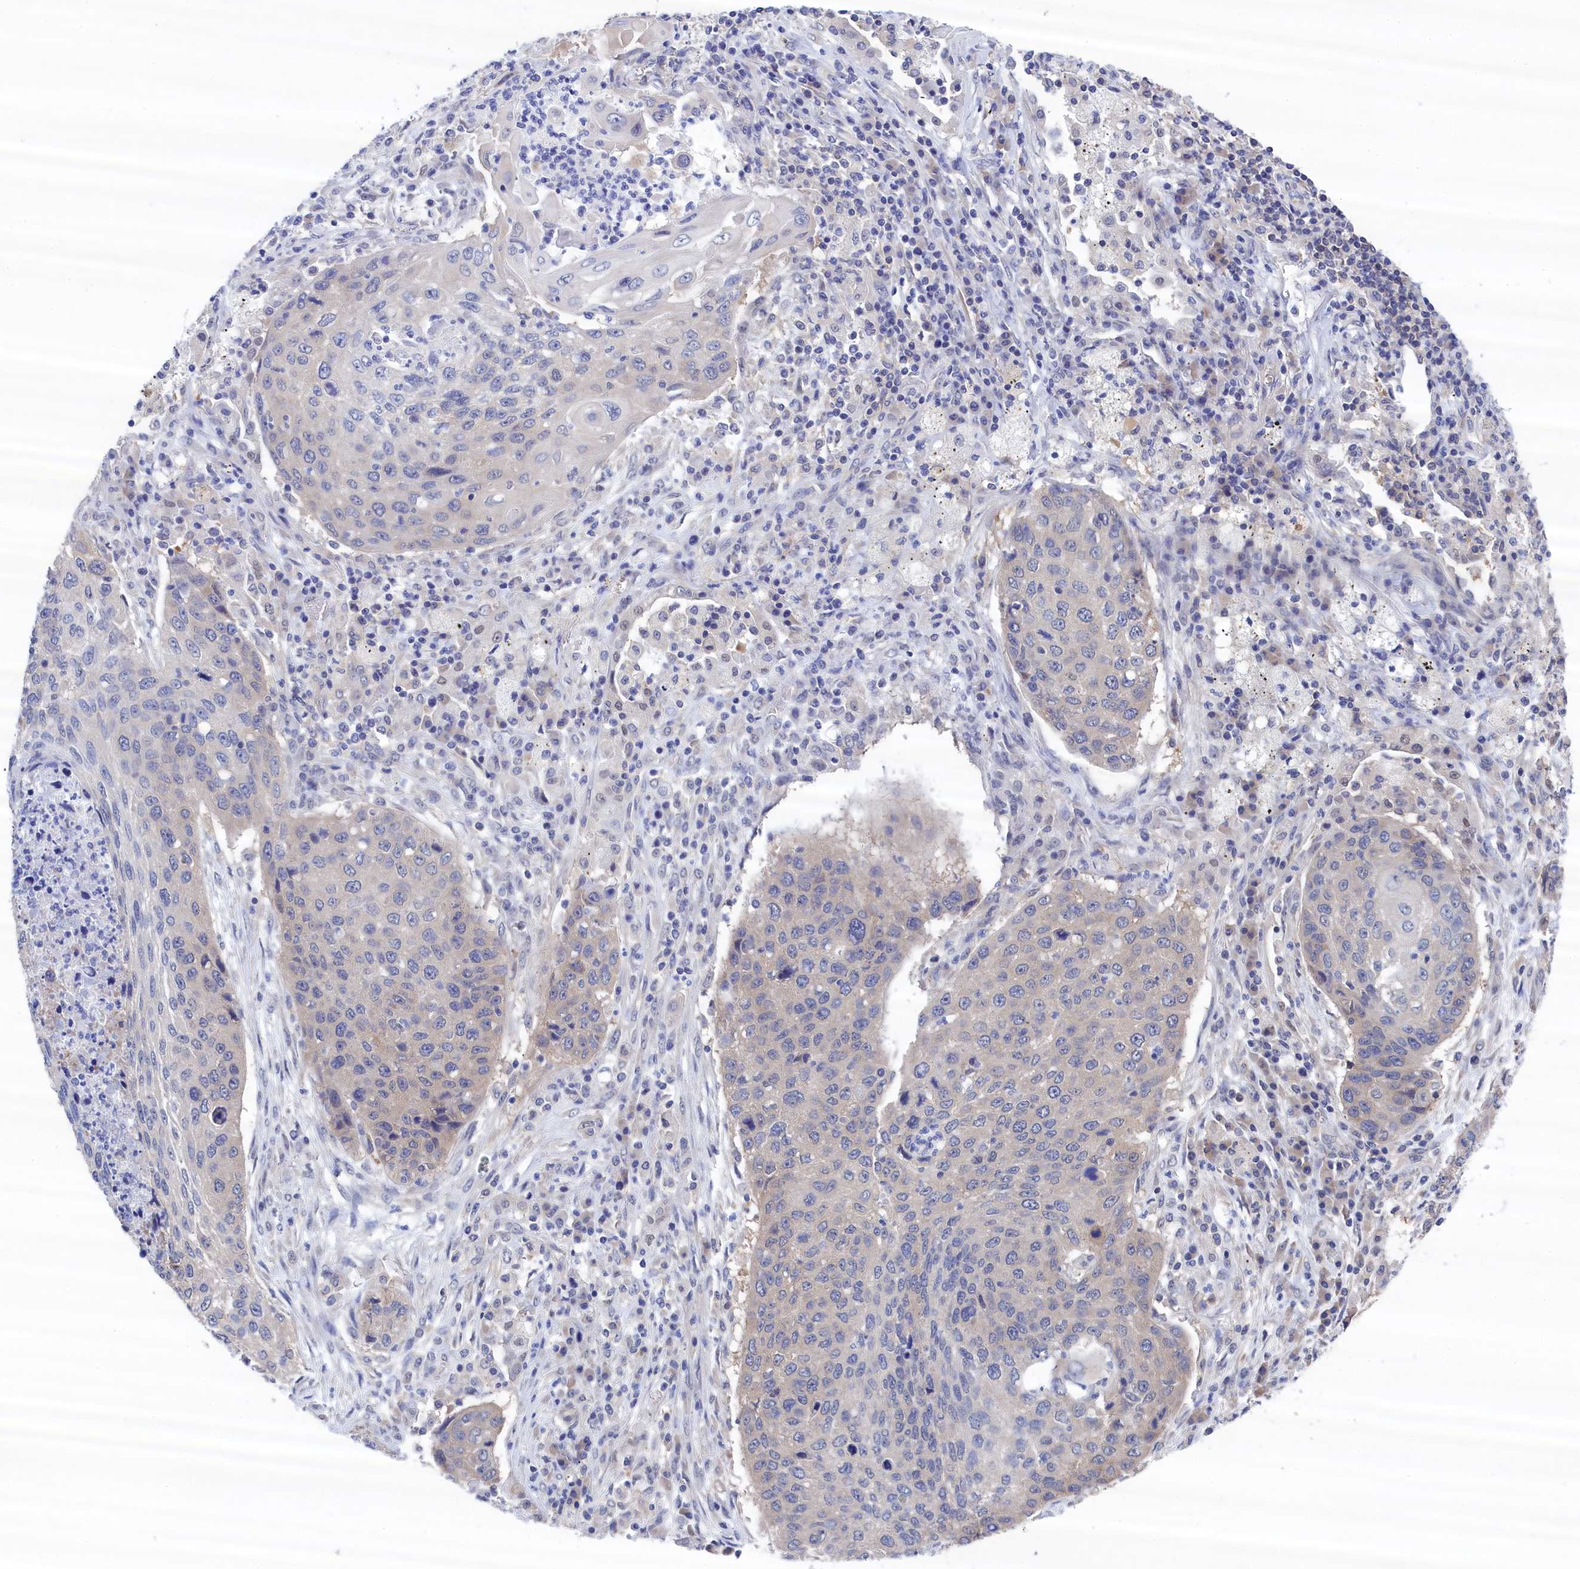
{"staining": {"intensity": "negative", "quantity": "none", "location": "none"}, "tissue": "lung cancer", "cell_type": "Tumor cells", "image_type": "cancer", "snomed": [{"axis": "morphology", "description": "Squamous cell carcinoma, NOS"}, {"axis": "topography", "description": "Lung"}], "caption": "Squamous cell carcinoma (lung) was stained to show a protein in brown. There is no significant expression in tumor cells. (Stains: DAB immunohistochemistry with hematoxylin counter stain, Microscopy: brightfield microscopy at high magnification).", "gene": "PGP", "patient": {"sex": "female", "age": 63}}